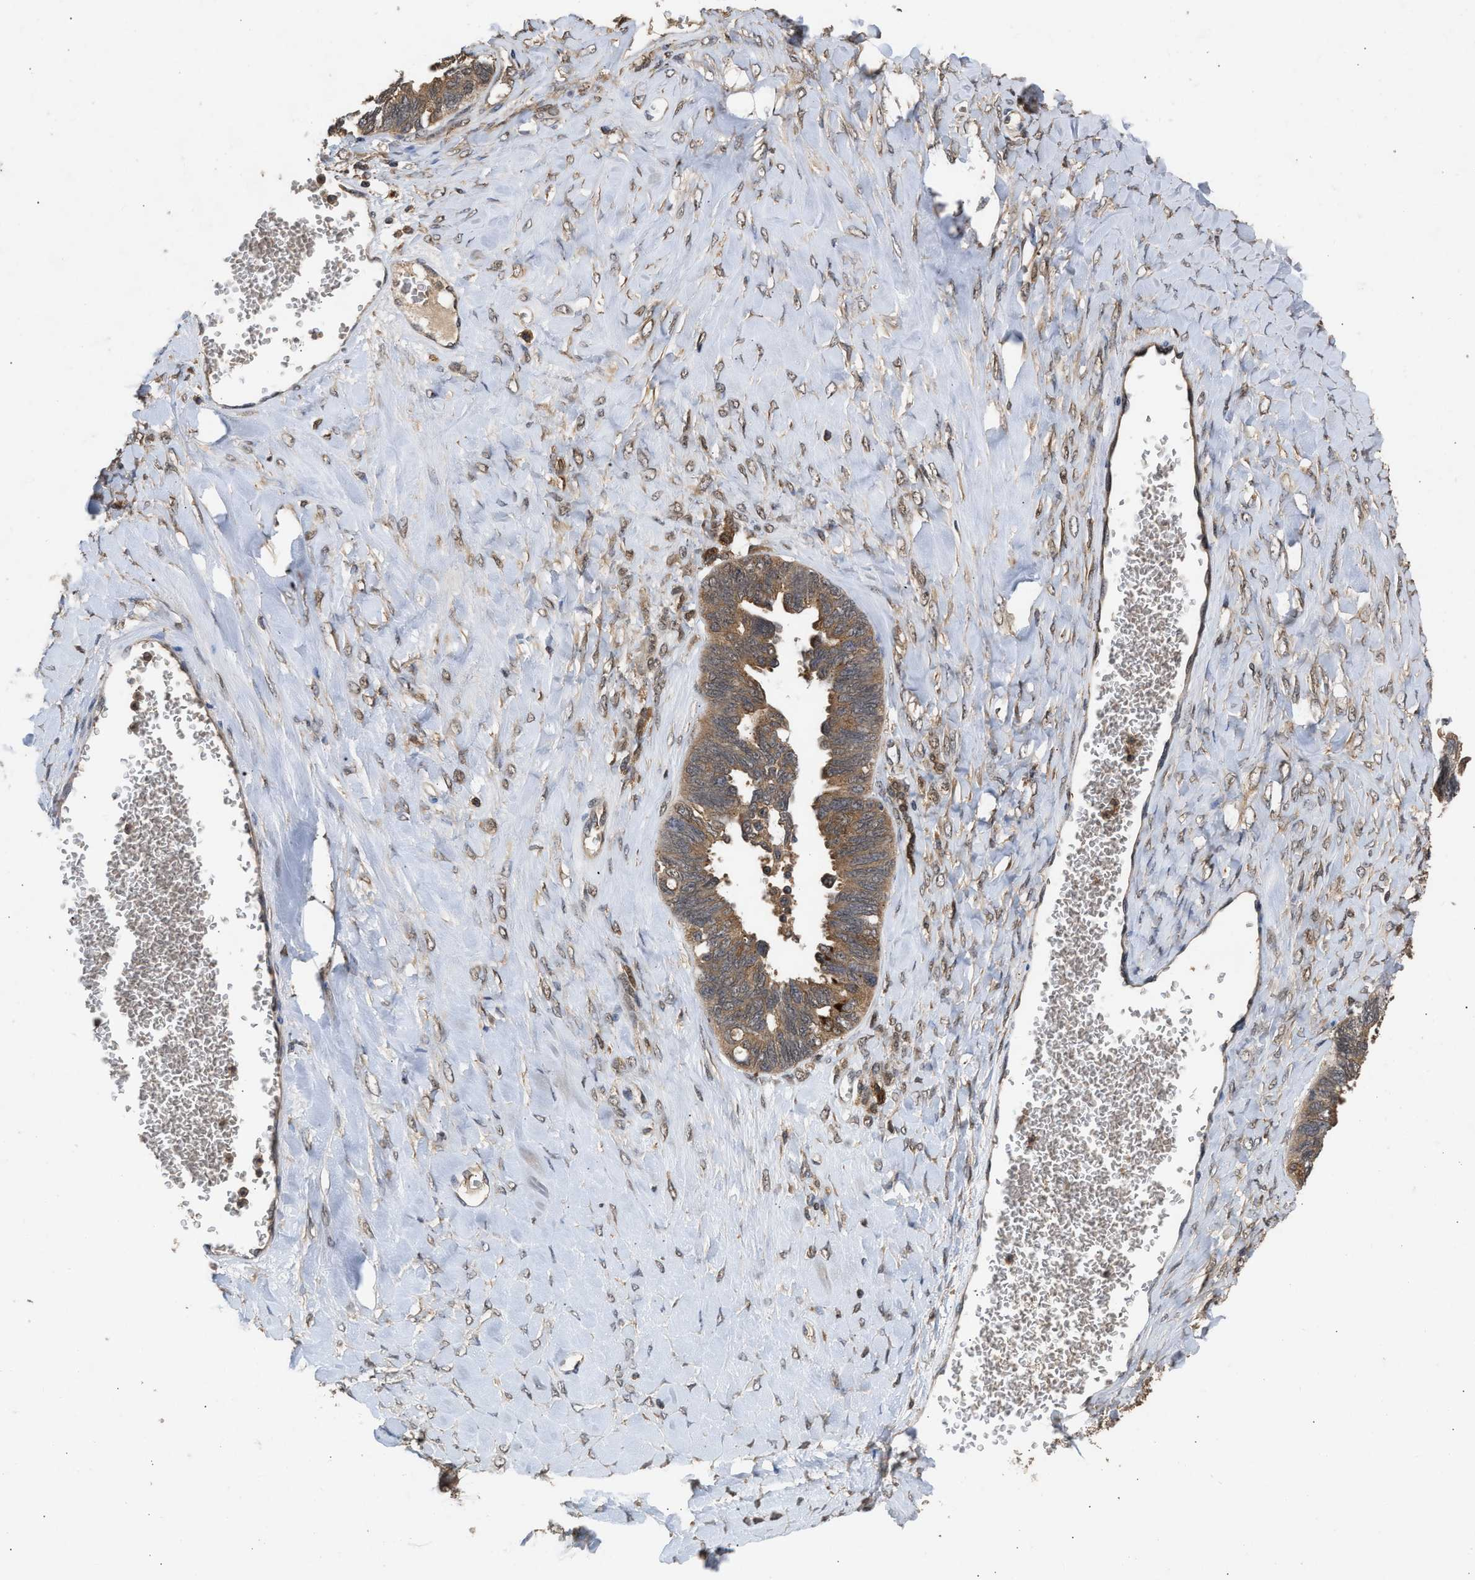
{"staining": {"intensity": "moderate", "quantity": ">75%", "location": "cytoplasmic/membranous"}, "tissue": "ovarian cancer", "cell_type": "Tumor cells", "image_type": "cancer", "snomed": [{"axis": "morphology", "description": "Cystadenocarcinoma, serous, NOS"}, {"axis": "topography", "description": "Ovary"}], "caption": "Immunohistochemical staining of ovarian cancer shows medium levels of moderate cytoplasmic/membranous protein staining in approximately >75% of tumor cells. (brown staining indicates protein expression, while blue staining denotes nuclei).", "gene": "FITM1", "patient": {"sex": "female", "age": 79}}